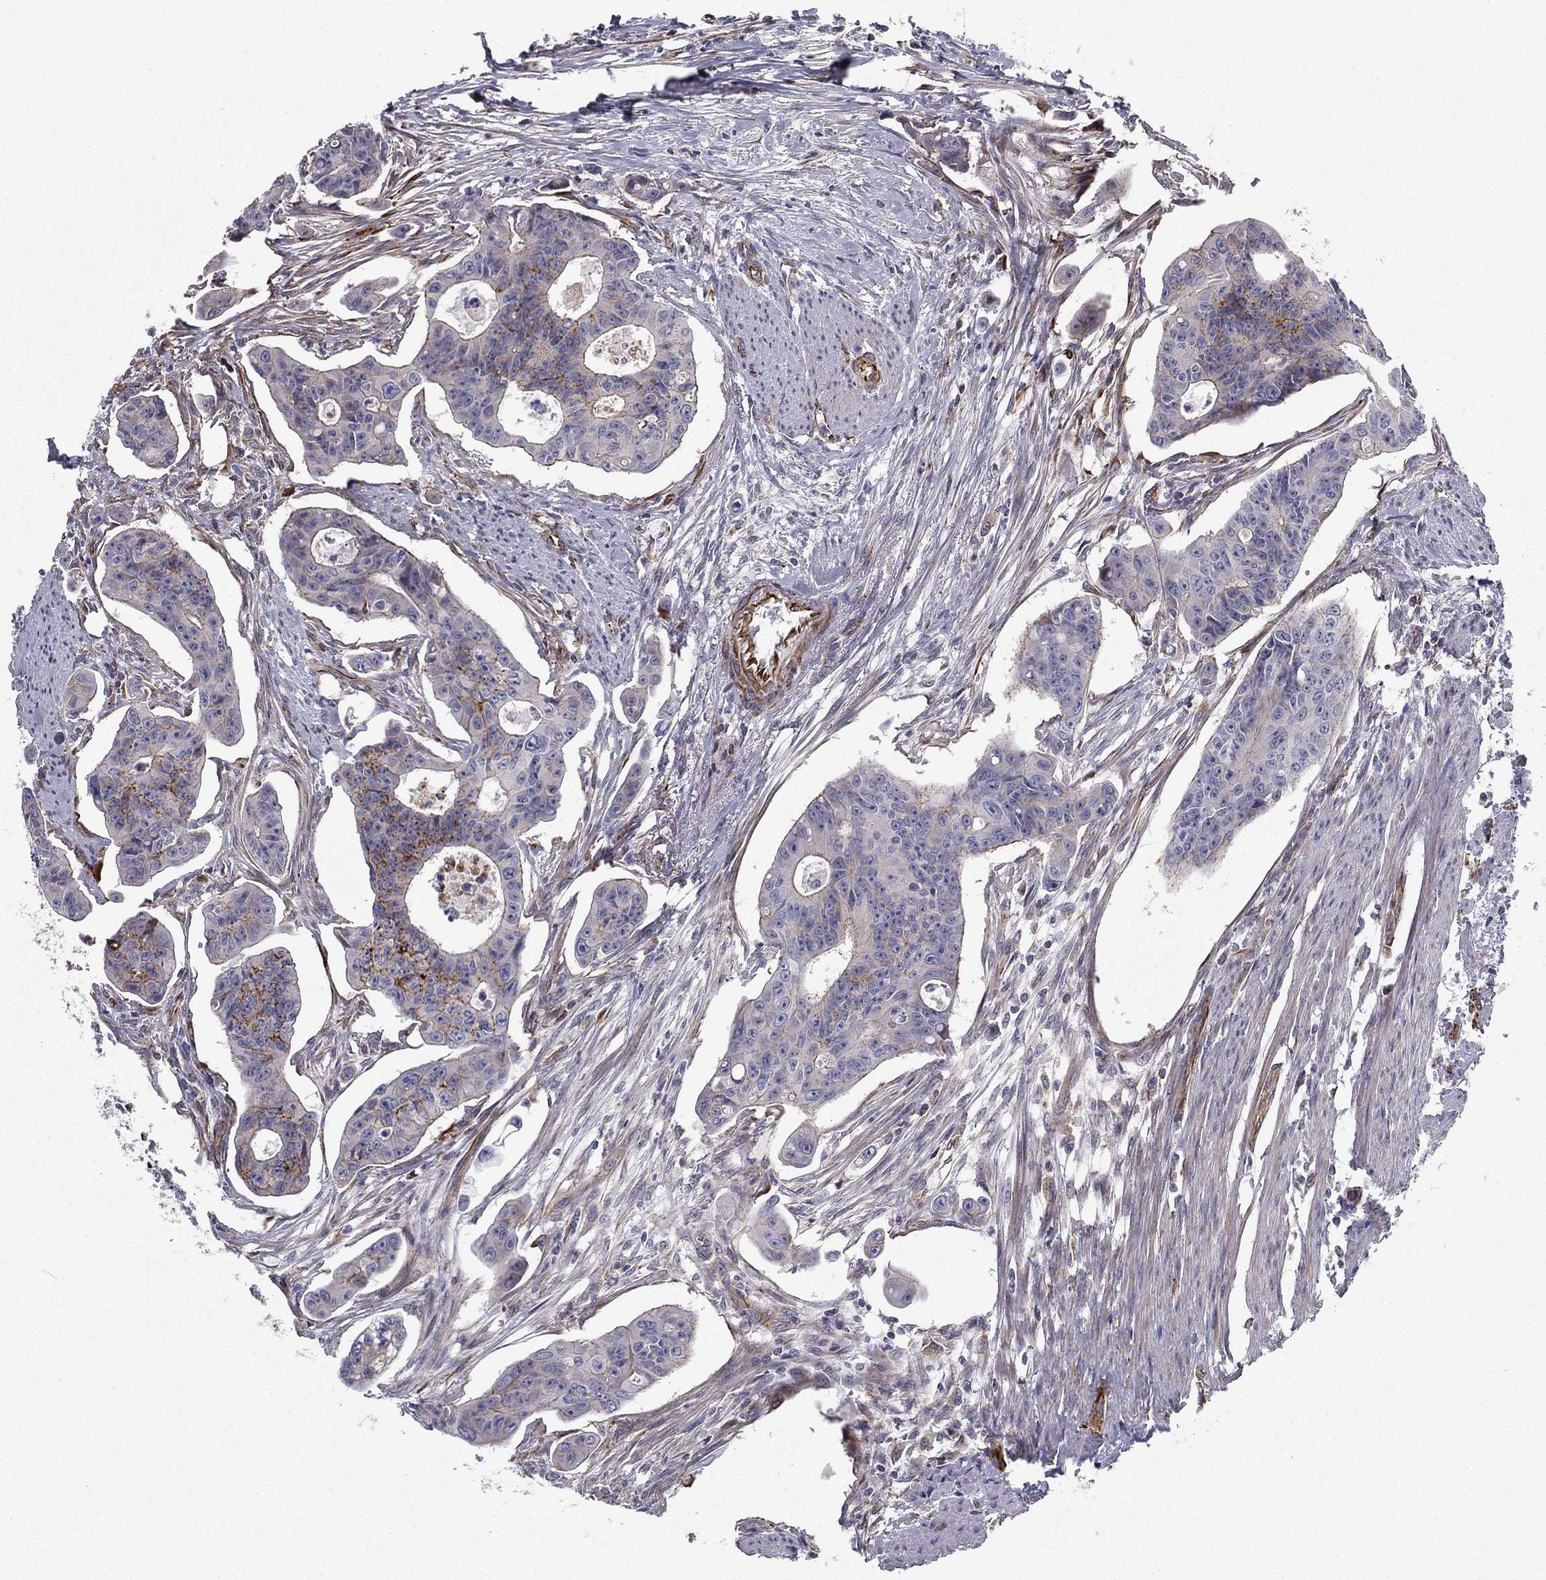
{"staining": {"intensity": "moderate", "quantity": "<25%", "location": "cytoplasmic/membranous"}, "tissue": "colorectal cancer", "cell_type": "Tumor cells", "image_type": "cancer", "snomed": [{"axis": "morphology", "description": "Adenocarcinoma, NOS"}, {"axis": "topography", "description": "Colon"}], "caption": "Immunohistochemistry (IHC) of adenocarcinoma (colorectal) displays low levels of moderate cytoplasmic/membranous expression in approximately <25% of tumor cells. (DAB (3,3'-diaminobenzidine) IHC, brown staining for protein, blue staining for nuclei).", "gene": "CLSTN1", "patient": {"sex": "male", "age": 70}}